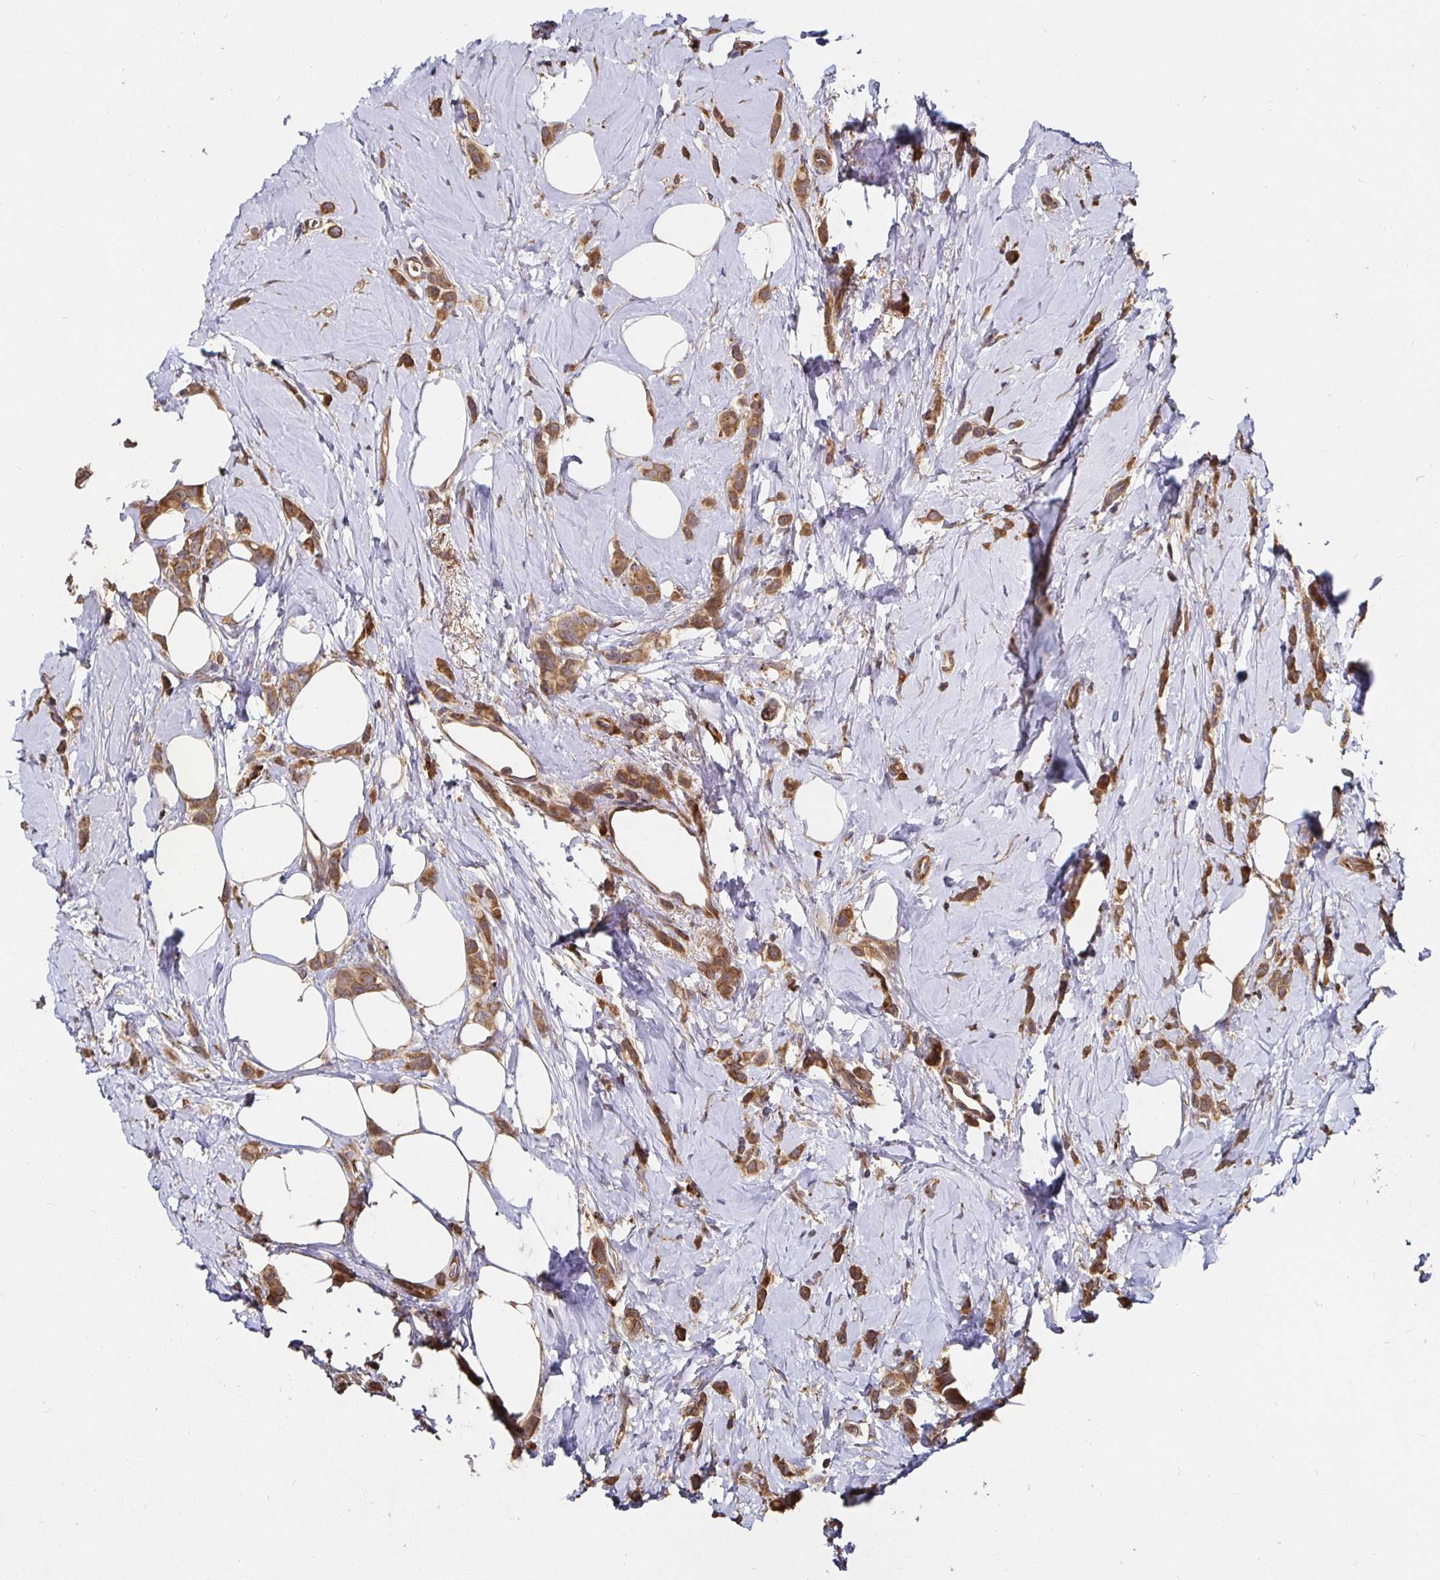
{"staining": {"intensity": "moderate", "quantity": ">75%", "location": "cytoplasmic/membranous"}, "tissue": "breast cancer", "cell_type": "Tumor cells", "image_type": "cancer", "snomed": [{"axis": "morphology", "description": "Lobular carcinoma"}, {"axis": "topography", "description": "Breast"}], "caption": "A micrograph showing moderate cytoplasmic/membranous expression in approximately >75% of tumor cells in breast cancer (lobular carcinoma), as visualized by brown immunohistochemical staining.", "gene": "MLST8", "patient": {"sex": "female", "age": 66}}